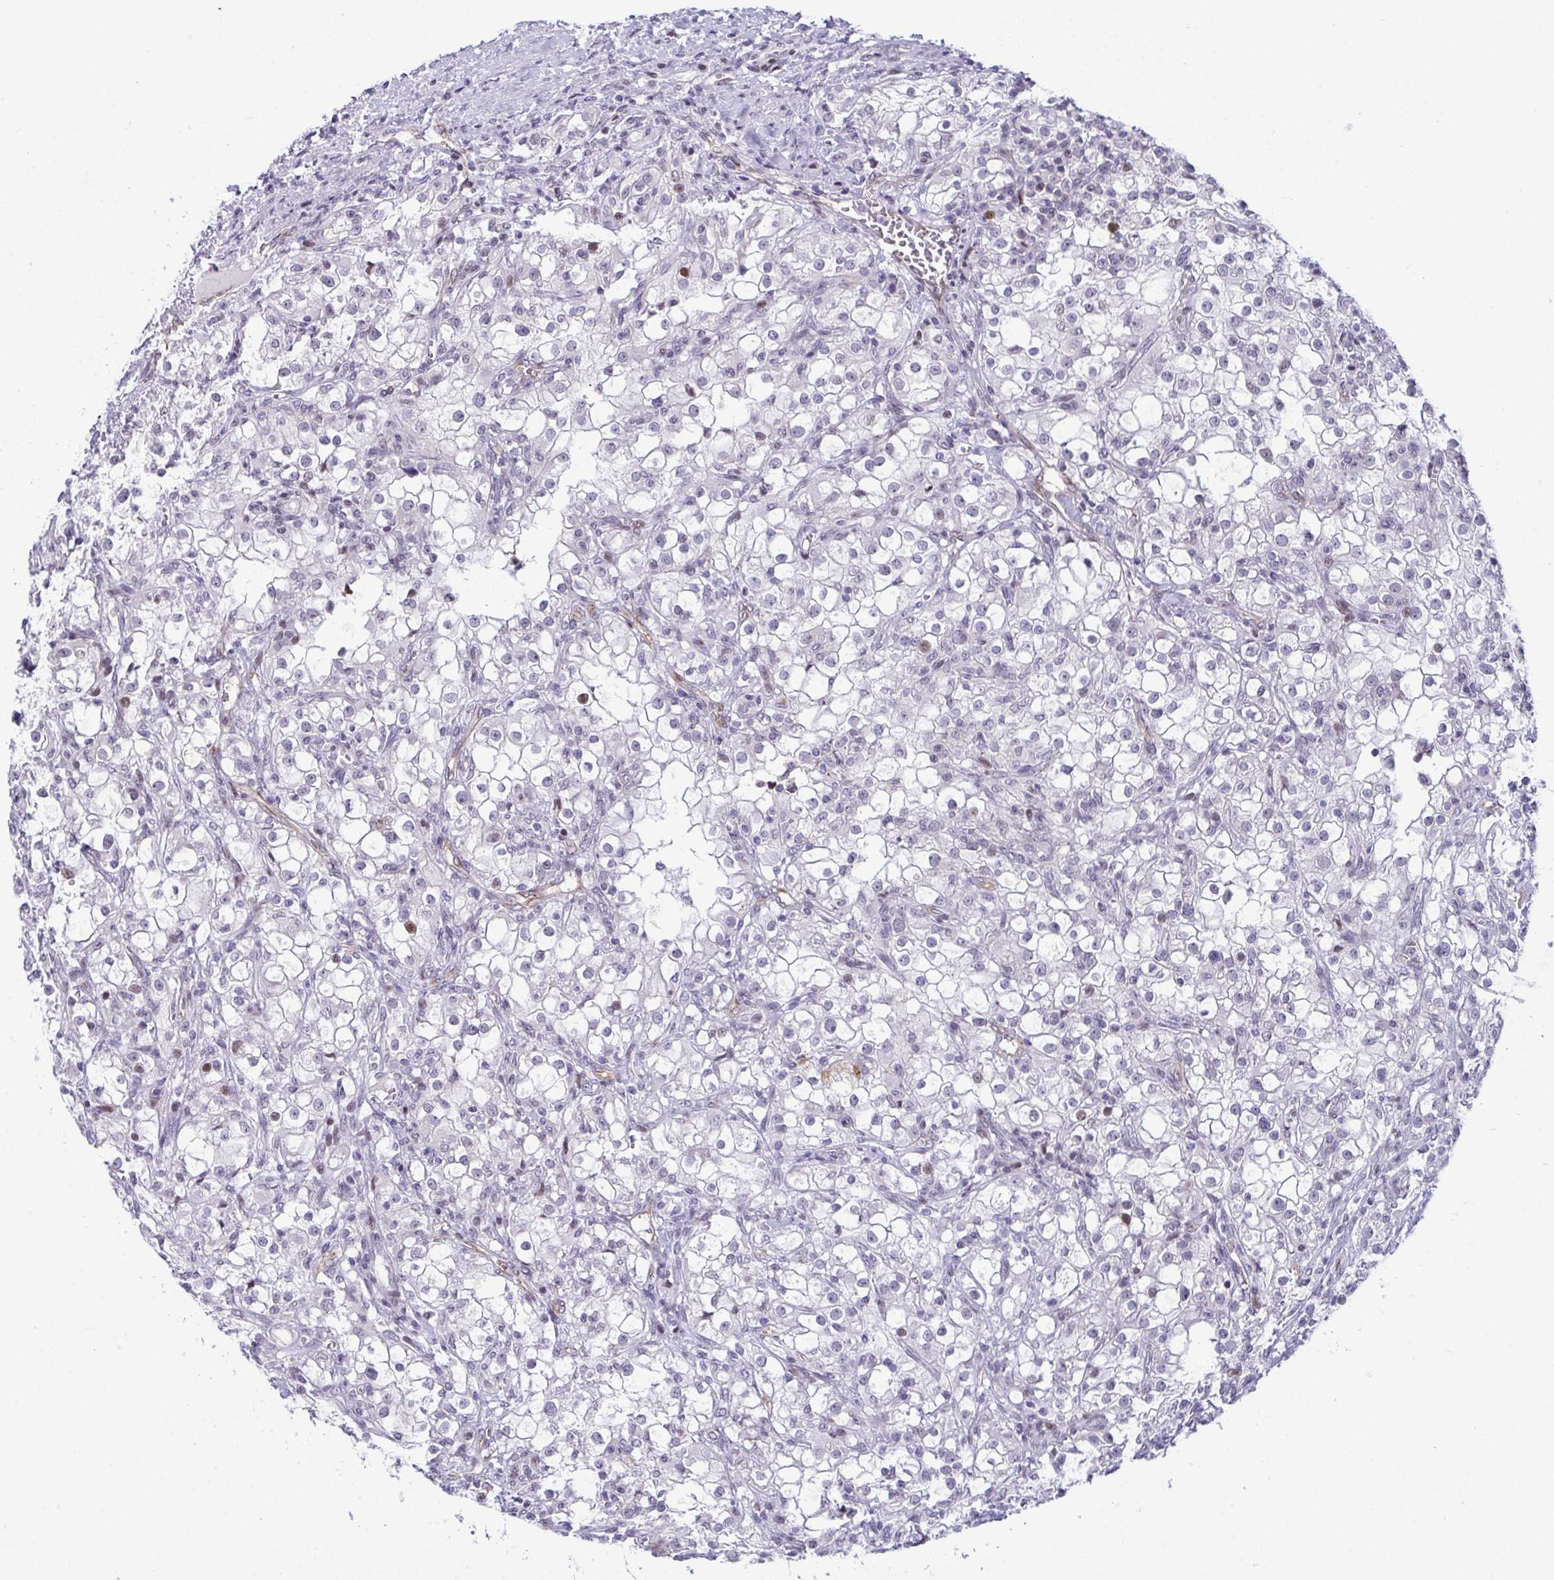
{"staining": {"intensity": "negative", "quantity": "none", "location": "none"}, "tissue": "renal cancer", "cell_type": "Tumor cells", "image_type": "cancer", "snomed": [{"axis": "morphology", "description": "Adenocarcinoma, NOS"}, {"axis": "topography", "description": "Kidney"}], "caption": "Human adenocarcinoma (renal) stained for a protein using immunohistochemistry (IHC) demonstrates no positivity in tumor cells.", "gene": "ZFHX3", "patient": {"sex": "female", "age": 74}}